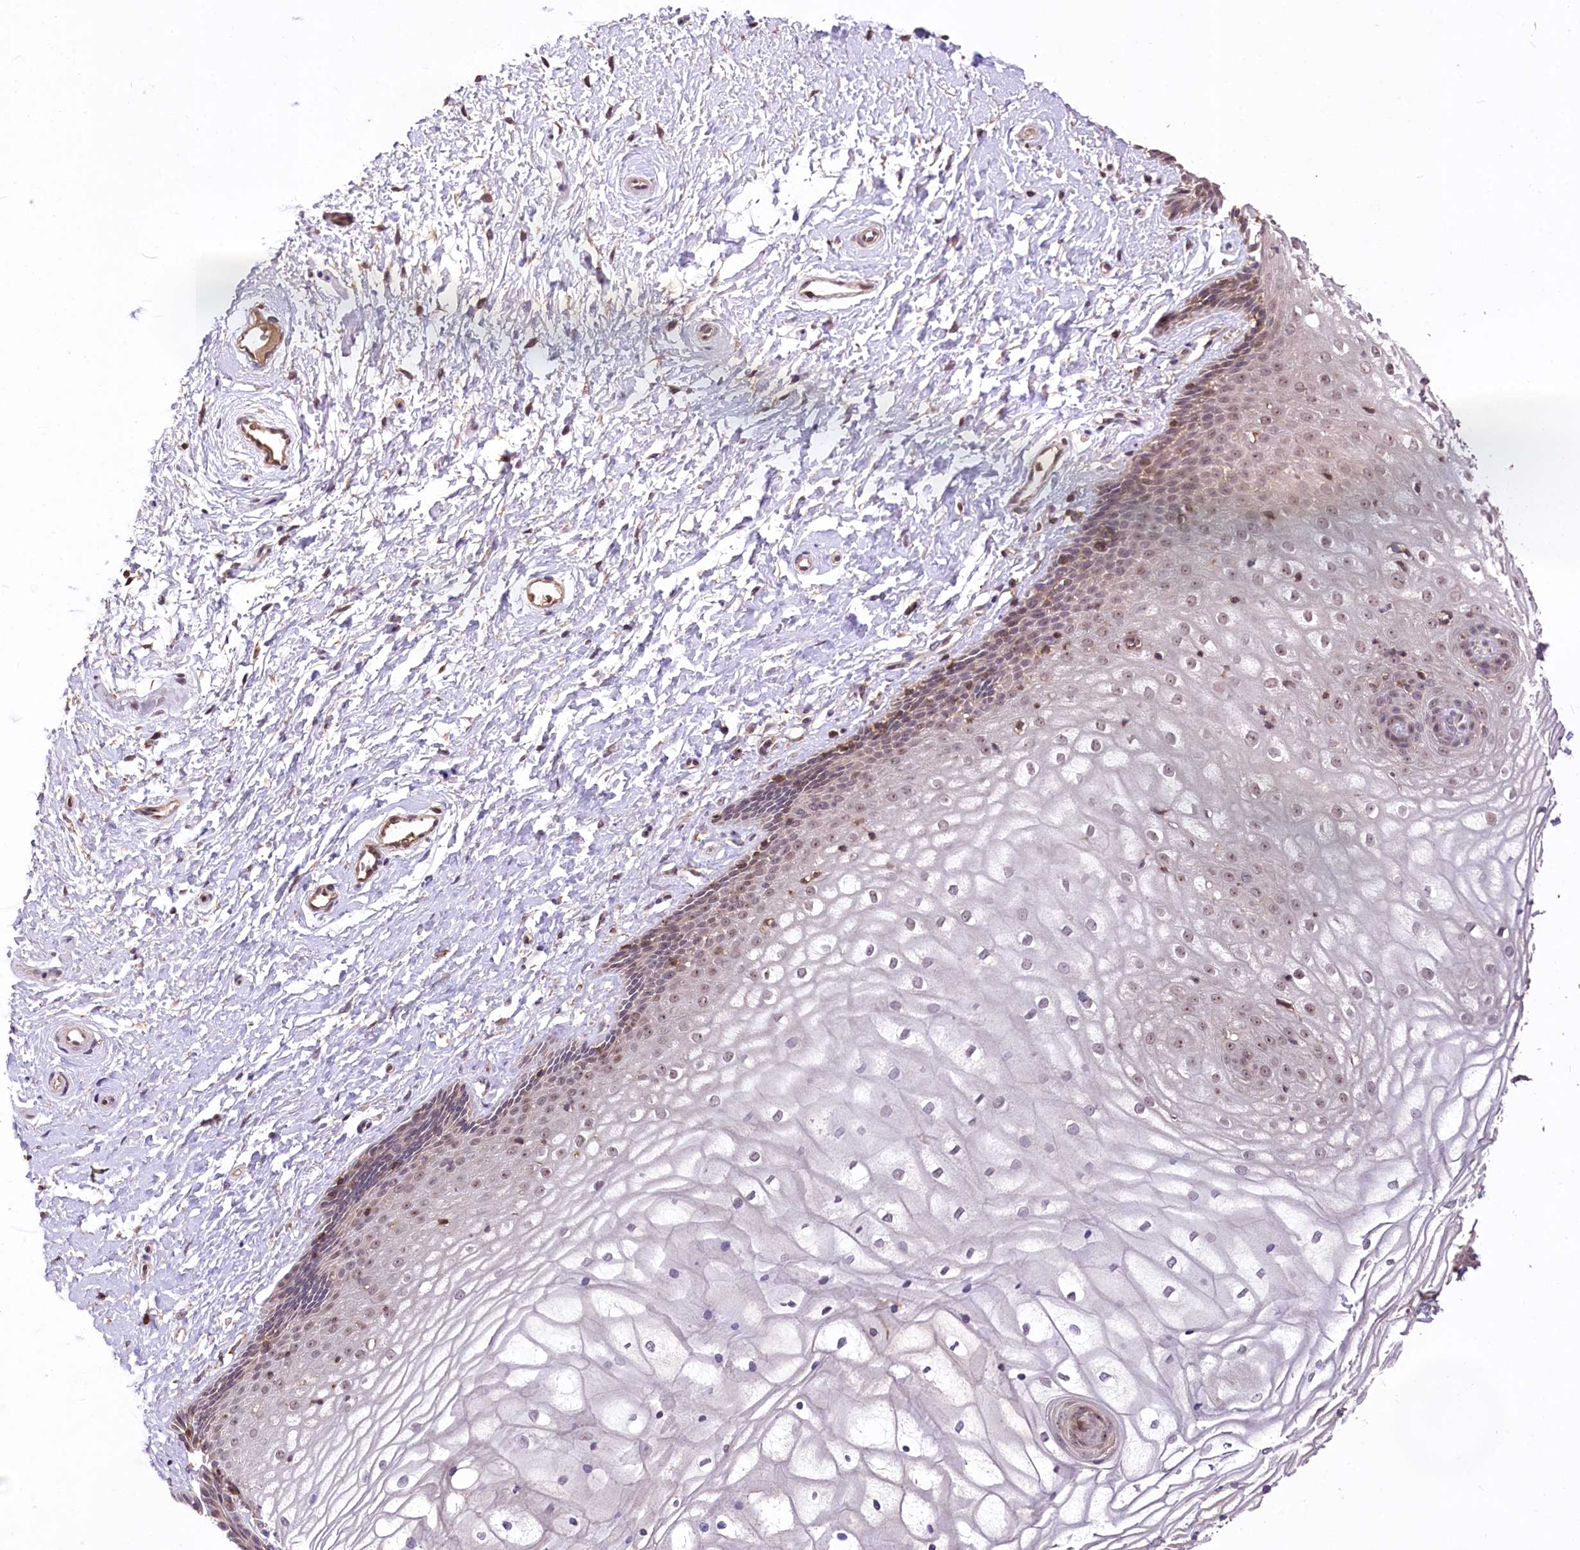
{"staining": {"intensity": "weak", "quantity": "25%-75%", "location": "nuclear"}, "tissue": "vagina", "cell_type": "Squamous epithelial cells", "image_type": "normal", "snomed": [{"axis": "morphology", "description": "Normal tissue, NOS"}, {"axis": "topography", "description": "Vagina"}, {"axis": "topography", "description": "Cervix"}], "caption": "Immunohistochemical staining of normal vagina demonstrates weak nuclear protein staining in approximately 25%-75% of squamous epithelial cells. Immunohistochemistry stains the protein of interest in brown and the nuclei are stained blue.", "gene": "SERGEF", "patient": {"sex": "female", "age": 40}}